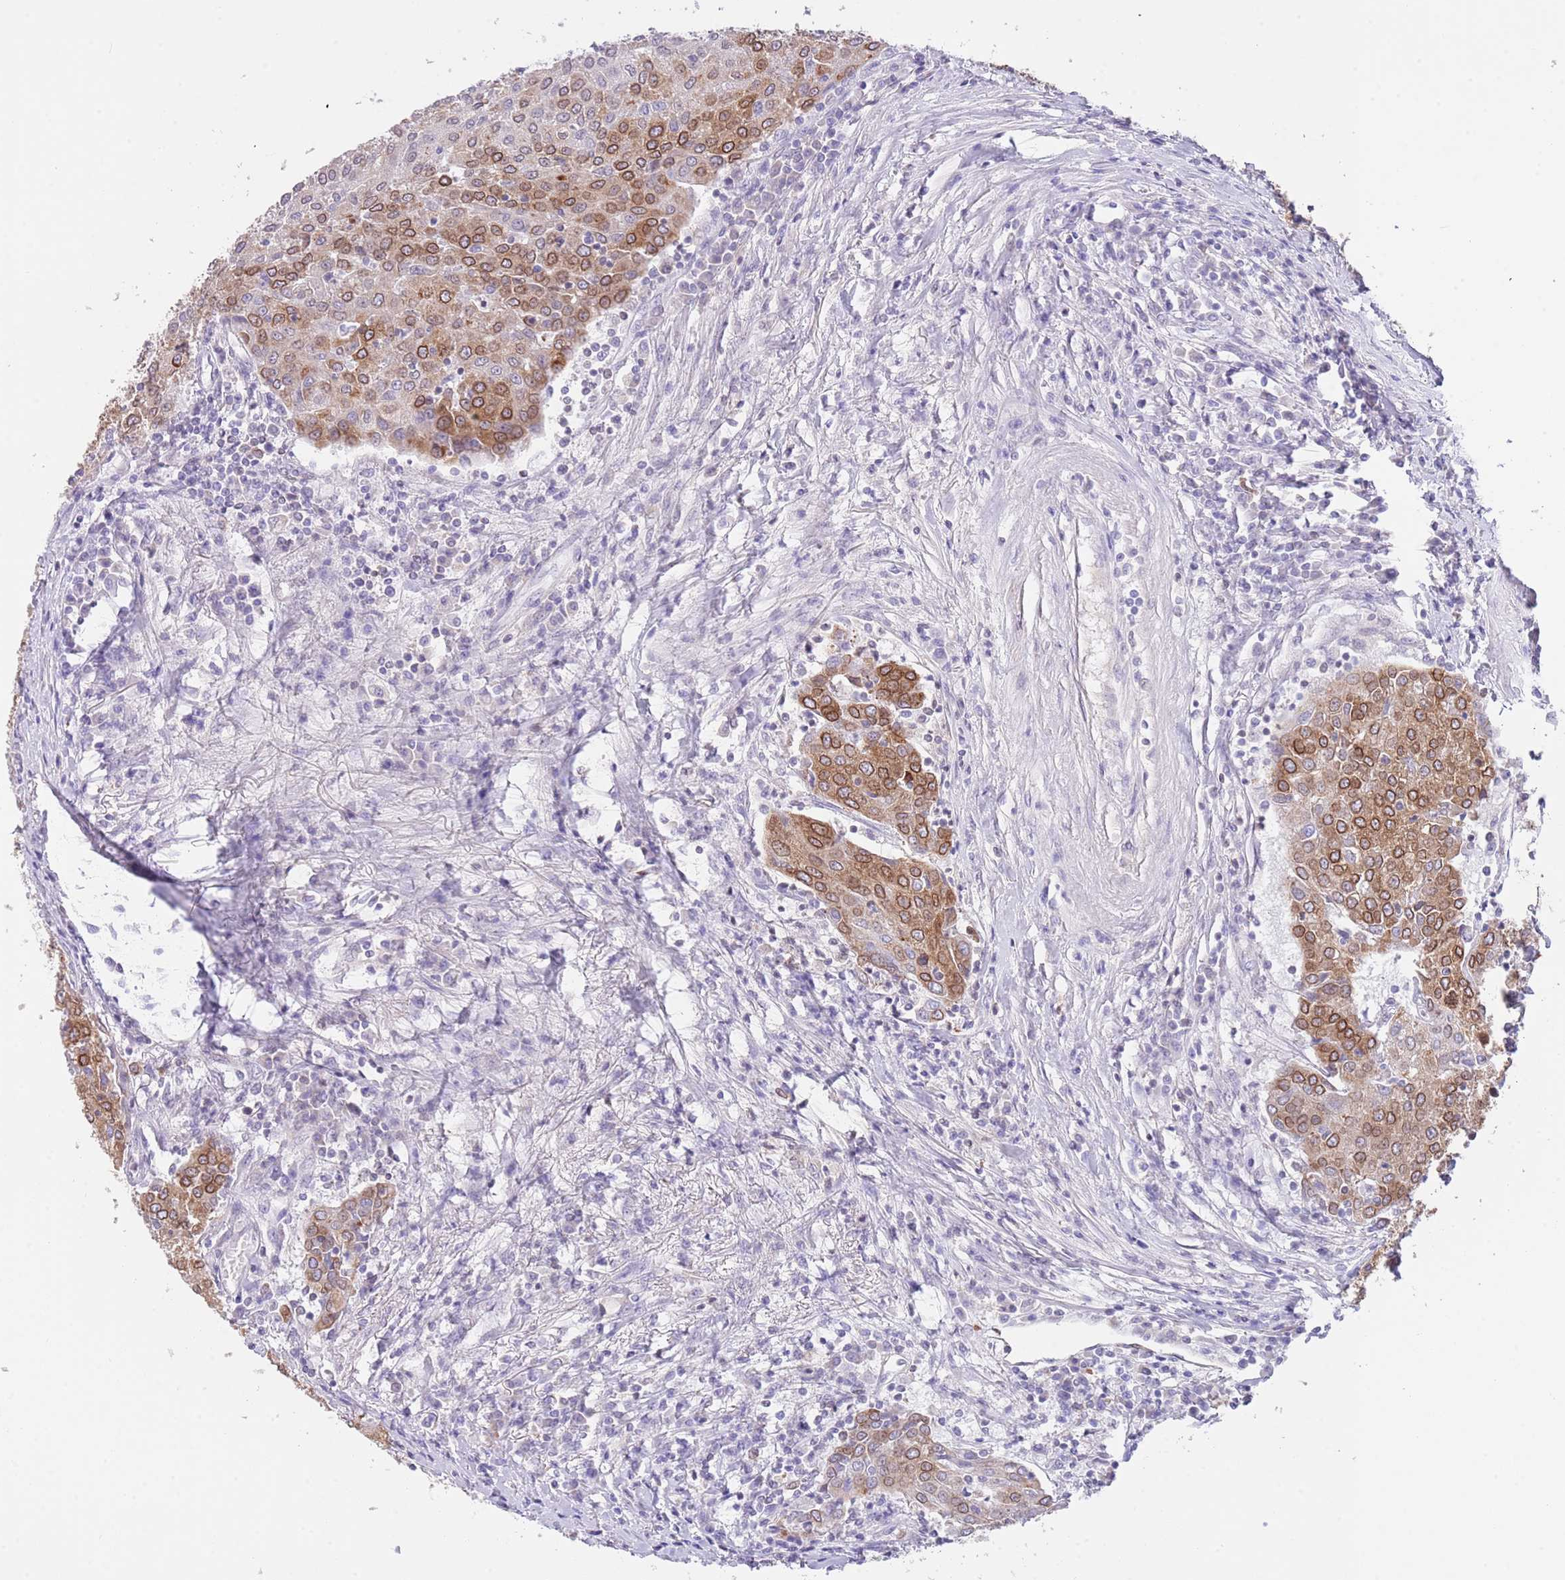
{"staining": {"intensity": "moderate", "quantity": ">75%", "location": "cytoplasmic/membranous,nuclear"}, "tissue": "urothelial cancer", "cell_type": "Tumor cells", "image_type": "cancer", "snomed": [{"axis": "morphology", "description": "Urothelial carcinoma, High grade"}, {"axis": "topography", "description": "Urinary bladder"}], "caption": "There is medium levels of moderate cytoplasmic/membranous and nuclear staining in tumor cells of urothelial cancer, as demonstrated by immunohistochemical staining (brown color).", "gene": "EBPL", "patient": {"sex": "female", "age": 85}}